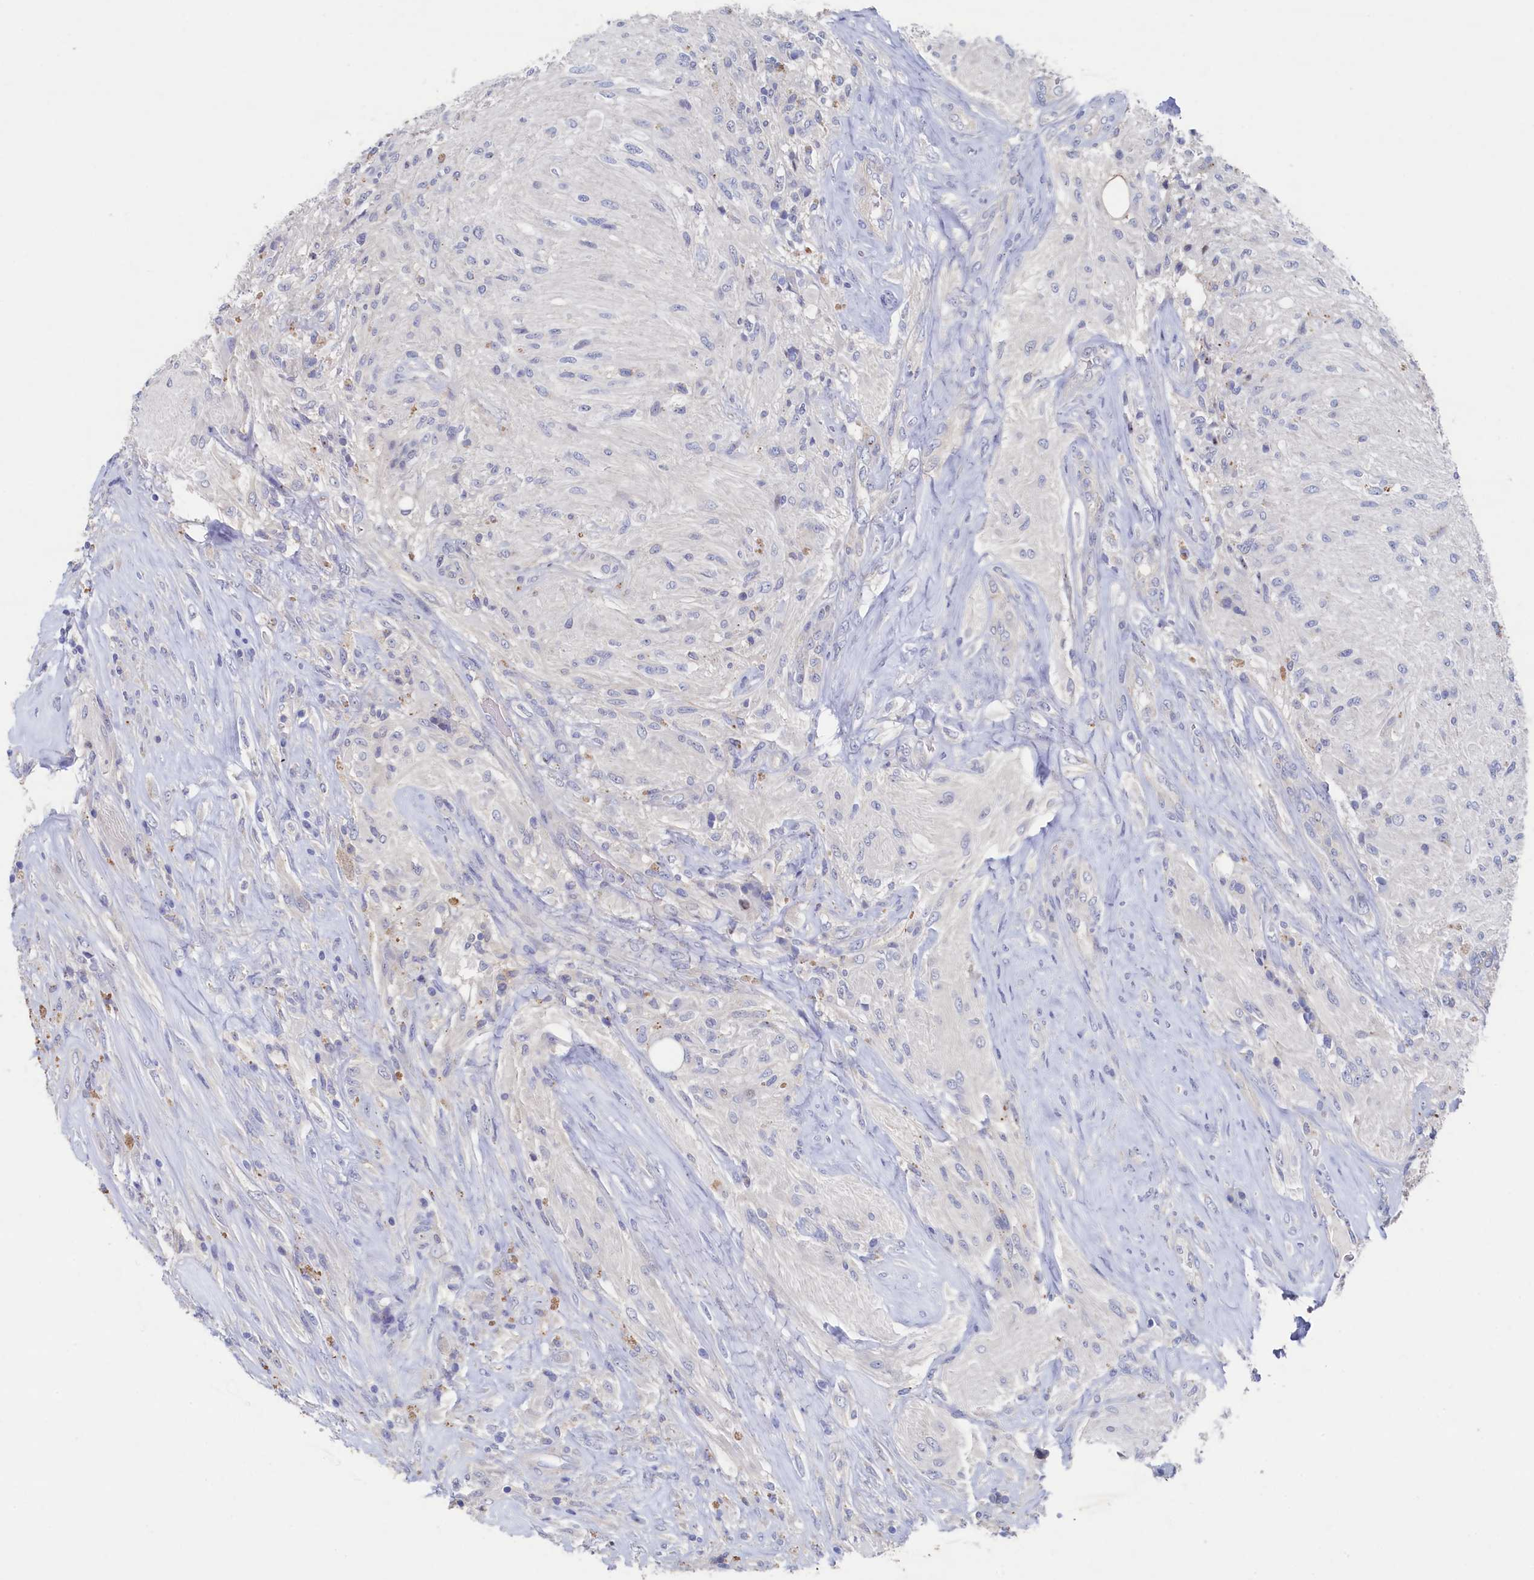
{"staining": {"intensity": "negative", "quantity": "none", "location": "none"}, "tissue": "glioma", "cell_type": "Tumor cells", "image_type": "cancer", "snomed": [{"axis": "morphology", "description": "Glioma, malignant, High grade"}, {"axis": "topography", "description": "Brain"}], "caption": "This is an IHC photomicrograph of human high-grade glioma (malignant). There is no expression in tumor cells.", "gene": "CBLIF", "patient": {"sex": "male", "age": 56}}